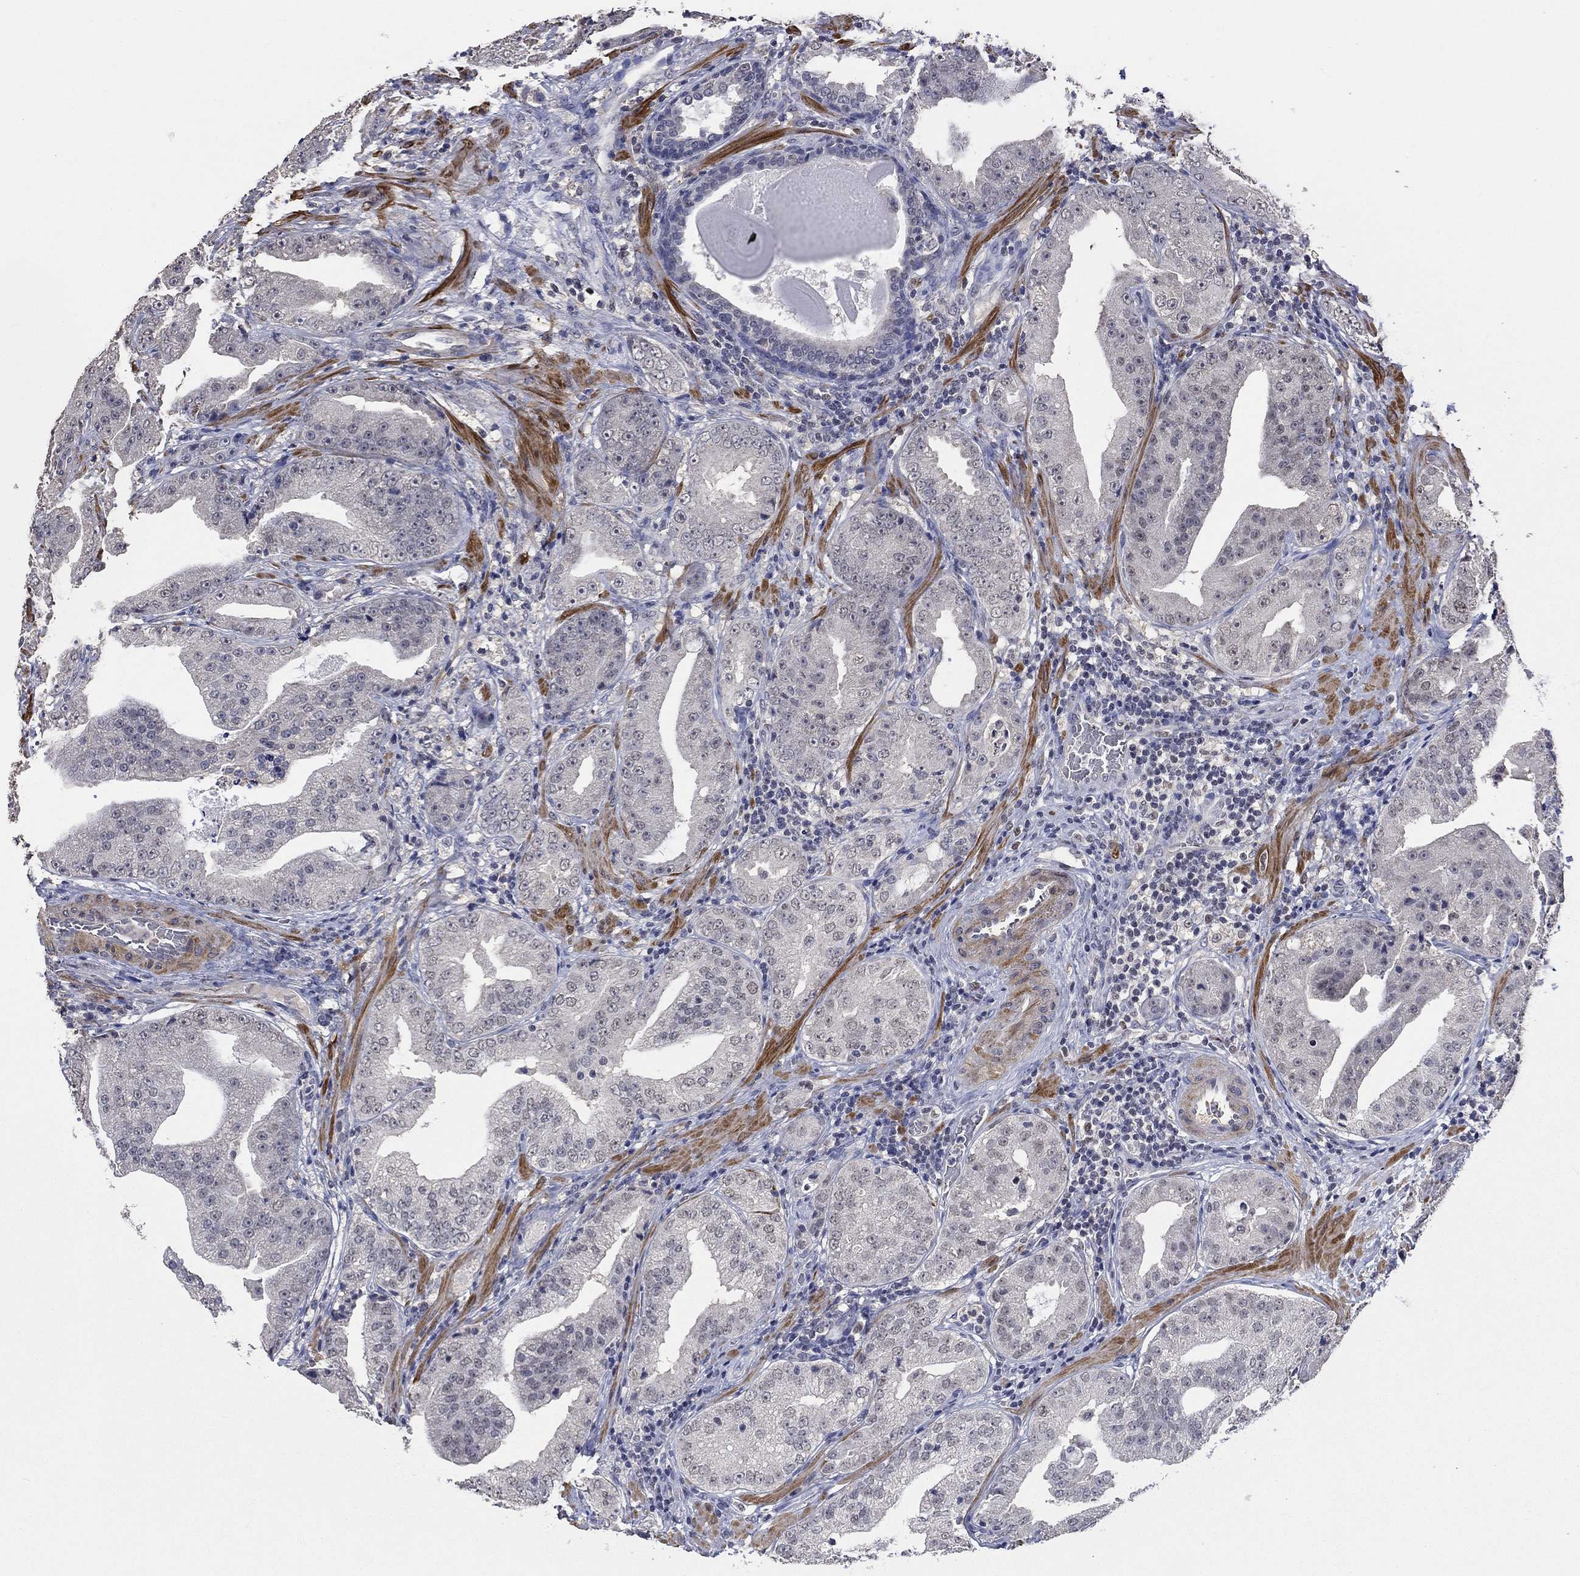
{"staining": {"intensity": "negative", "quantity": "none", "location": "none"}, "tissue": "prostate cancer", "cell_type": "Tumor cells", "image_type": "cancer", "snomed": [{"axis": "morphology", "description": "Adenocarcinoma, Low grade"}, {"axis": "topography", "description": "Prostate"}], "caption": "DAB (3,3'-diaminobenzidine) immunohistochemical staining of low-grade adenocarcinoma (prostate) shows no significant positivity in tumor cells. (Stains: DAB (3,3'-diaminobenzidine) IHC with hematoxylin counter stain, Microscopy: brightfield microscopy at high magnification).", "gene": "ZBTB18", "patient": {"sex": "male", "age": 62}}